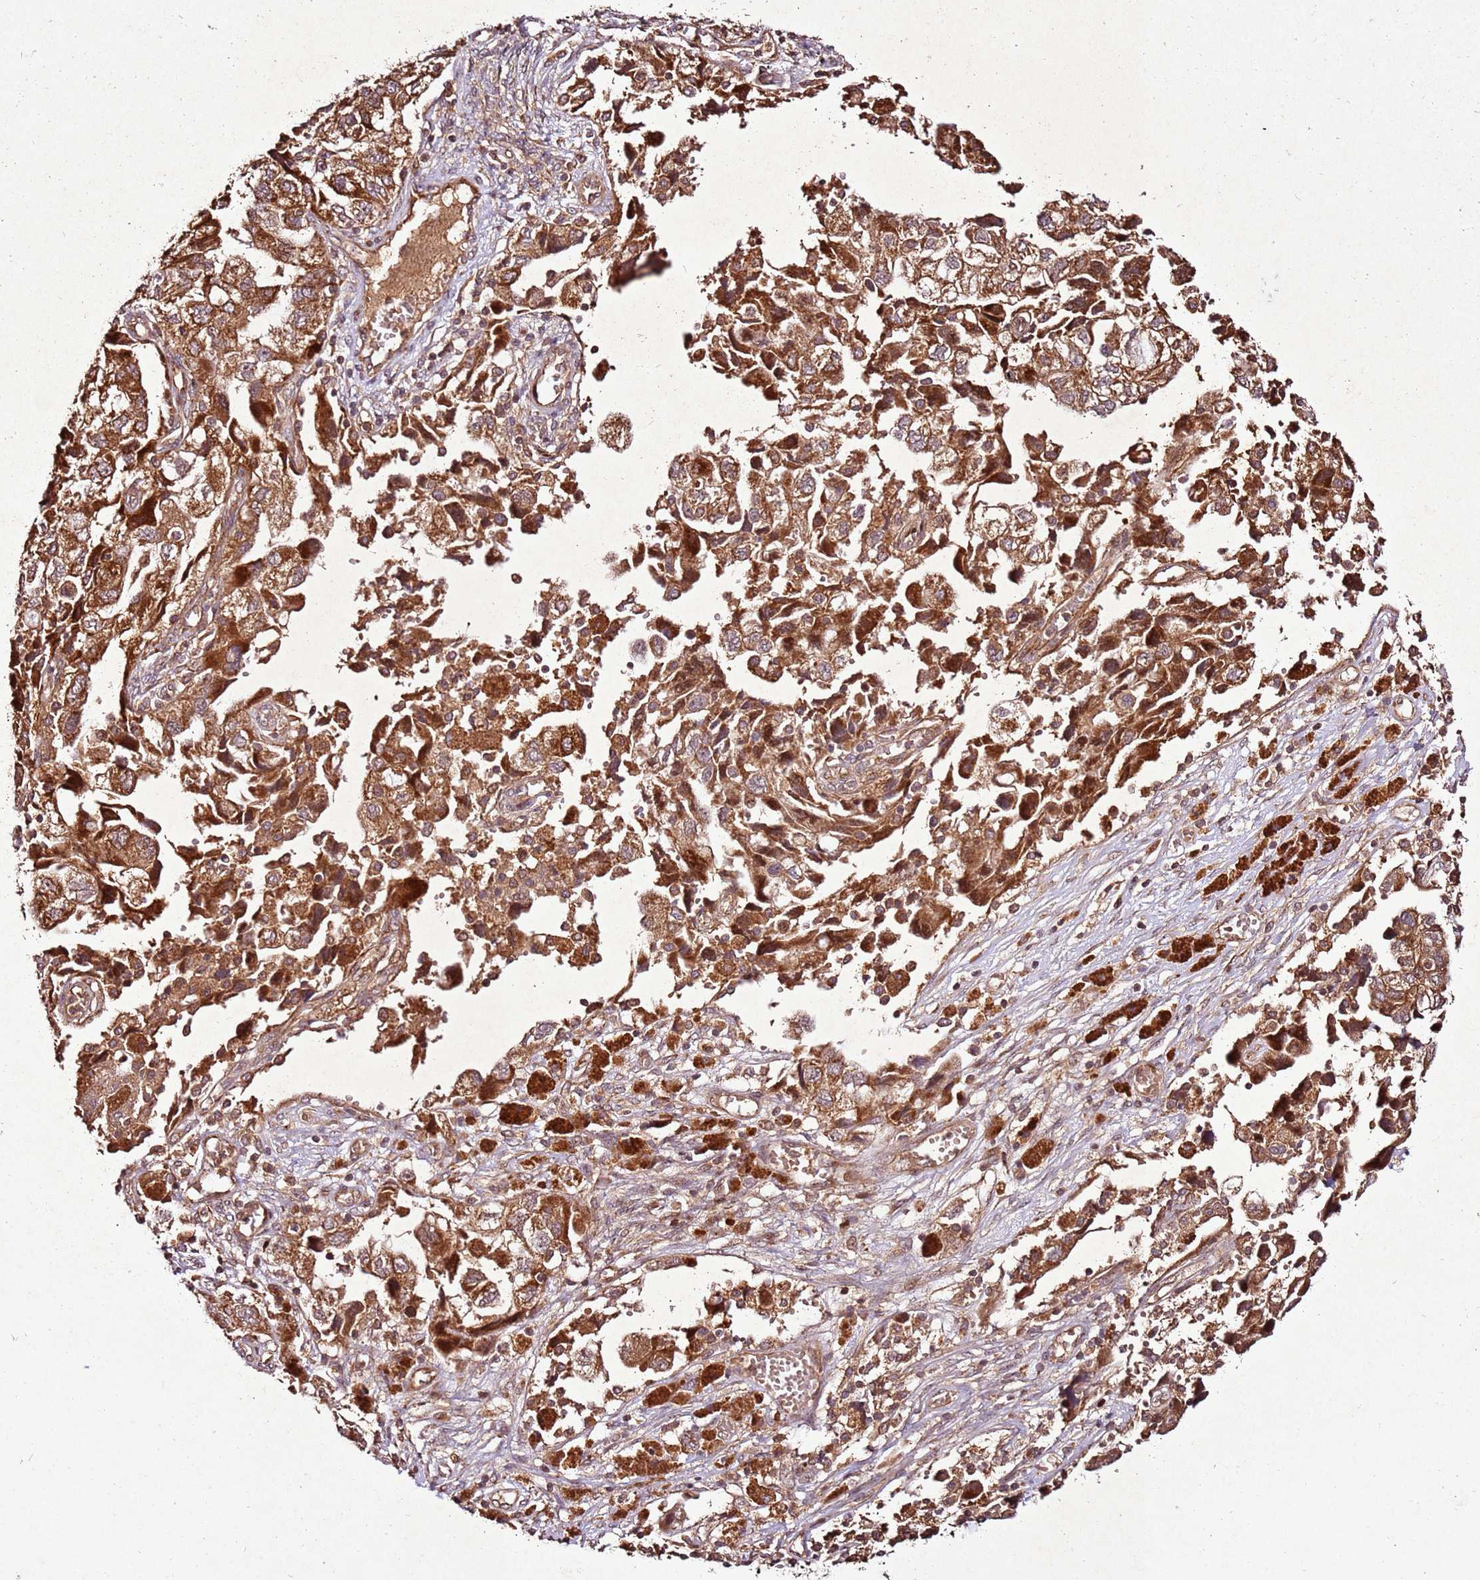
{"staining": {"intensity": "moderate", "quantity": ">75%", "location": "cytoplasmic/membranous"}, "tissue": "ovarian cancer", "cell_type": "Tumor cells", "image_type": "cancer", "snomed": [{"axis": "morphology", "description": "Carcinoma, NOS"}, {"axis": "morphology", "description": "Cystadenocarcinoma, serous, NOS"}, {"axis": "topography", "description": "Ovary"}], "caption": "Ovarian cancer (carcinoma) stained with immunohistochemistry reveals moderate cytoplasmic/membranous positivity in about >75% of tumor cells. The protein of interest is shown in brown color, while the nuclei are stained blue.", "gene": "PTMA", "patient": {"sex": "female", "age": 69}}